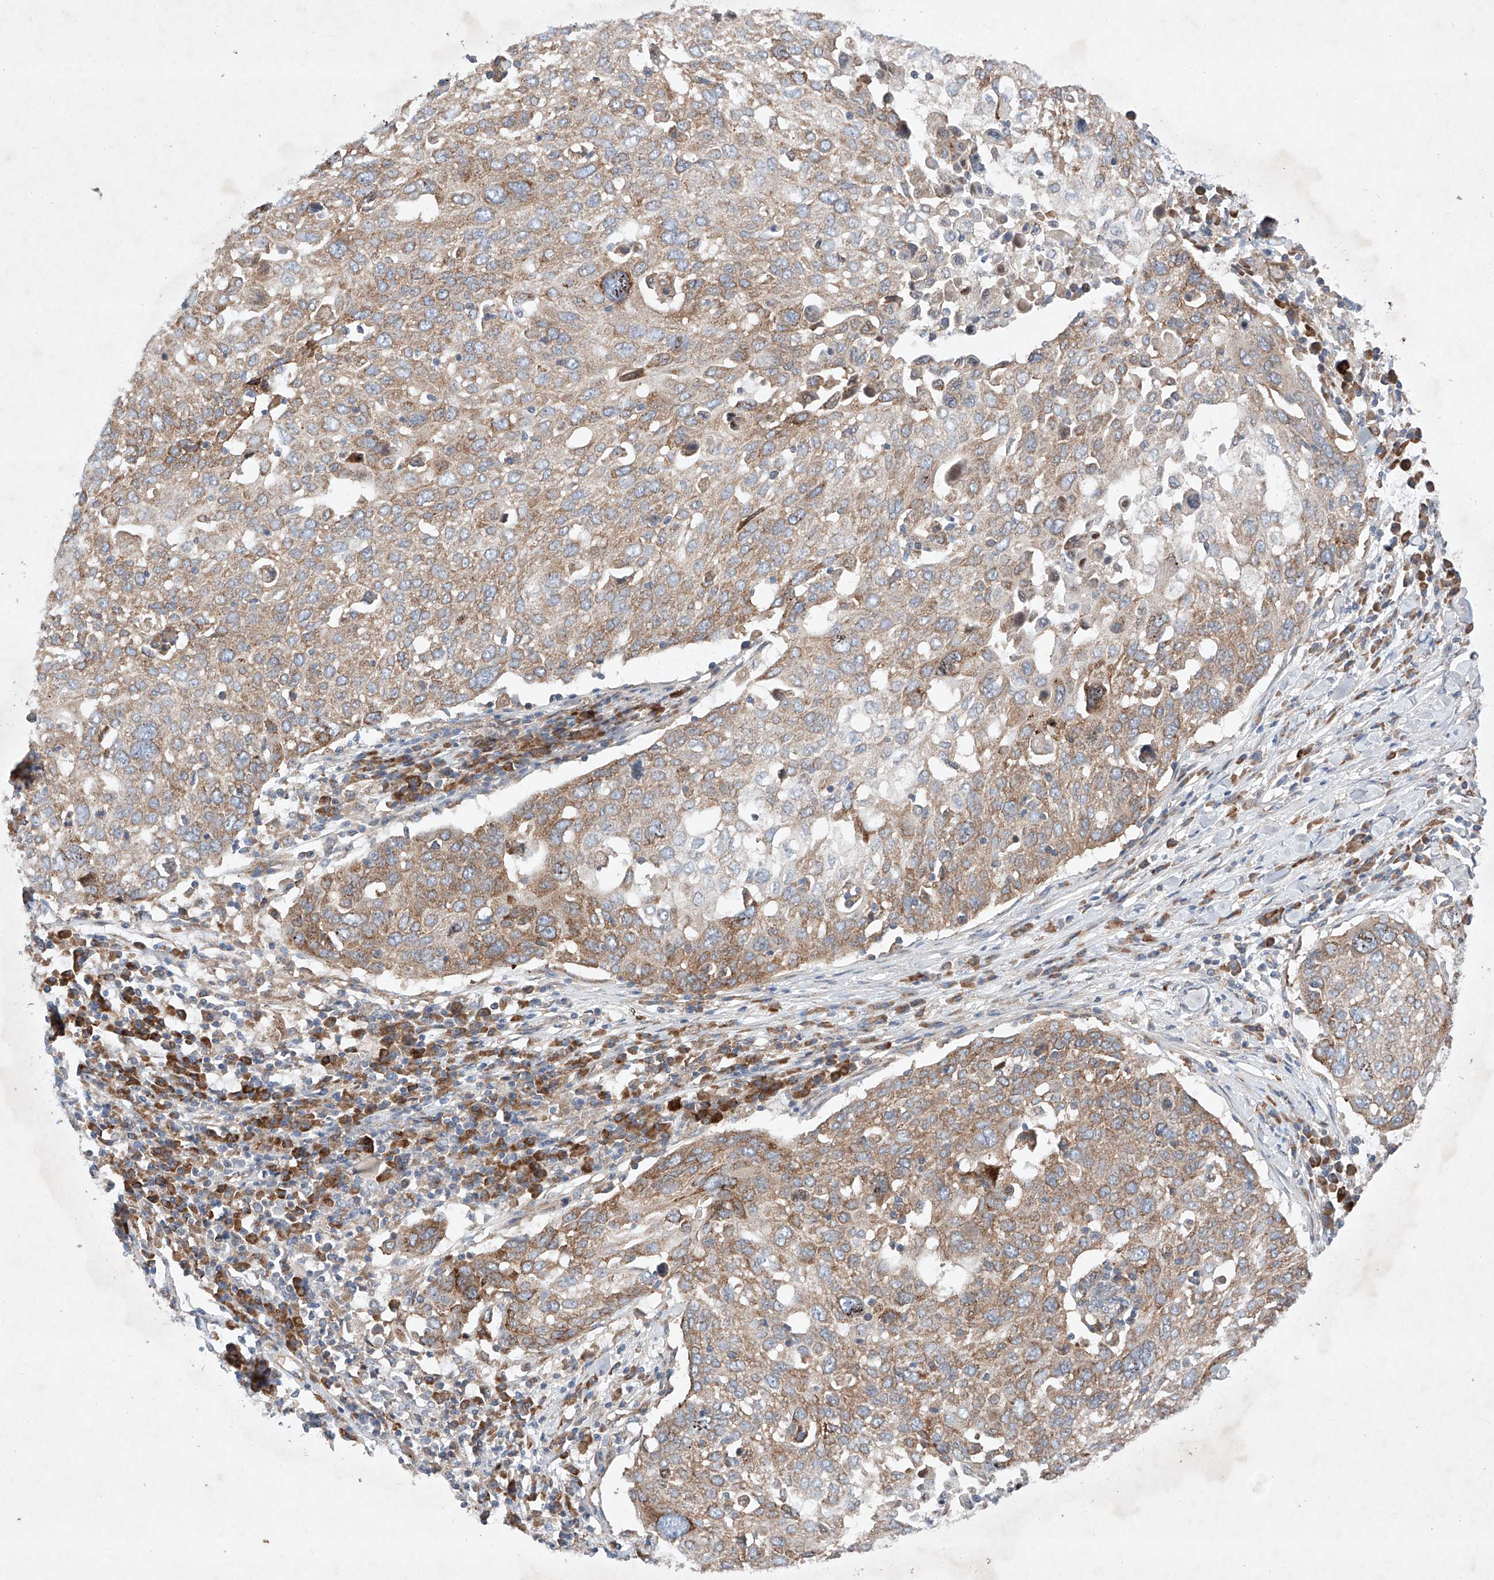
{"staining": {"intensity": "moderate", "quantity": ">75%", "location": "cytoplasmic/membranous"}, "tissue": "lung cancer", "cell_type": "Tumor cells", "image_type": "cancer", "snomed": [{"axis": "morphology", "description": "Squamous cell carcinoma, NOS"}, {"axis": "topography", "description": "Lung"}], "caption": "Immunohistochemistry histopathology image of human lung squamous cell carcinoma stained for a protein (brown), which shows medium levels of moderate cytoplasmic/membranous expression in approximately >75% of tumor cells.", "gene": "FASTK", "patient": {"sex": "male", "age": 65}}